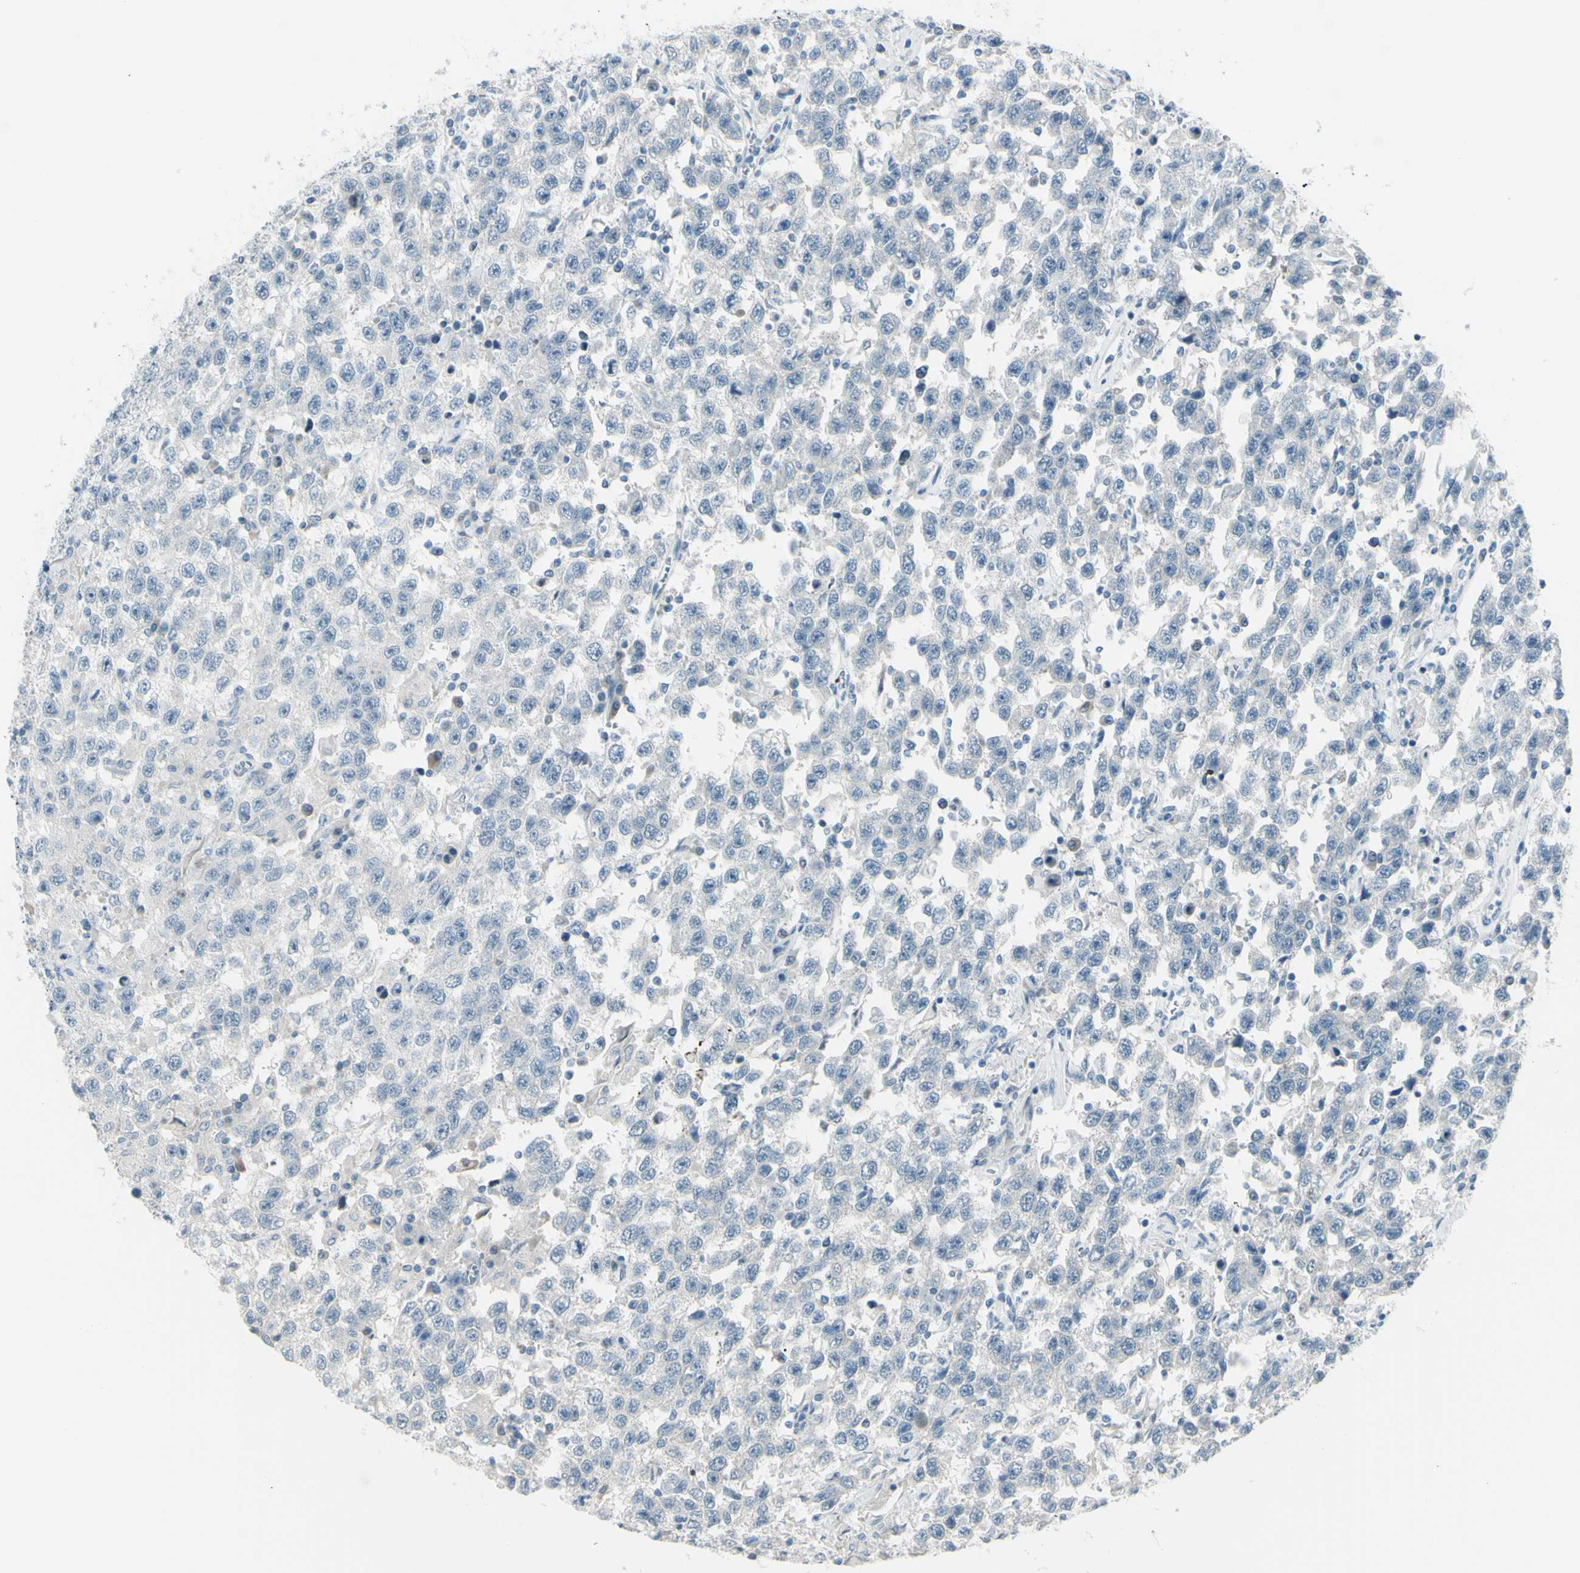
{"staining": {"intensity": "negative", "quantity": "none", "location": "none"}, "tissue": "testis cancer", "cell_type": "Tumor cells", "image_type": "cancer", "snomed": [{"axis": "morphology", "description": "Seminoma, NOS"}, {"axis": "topography", "description": "Testis"}], "caption": "Immunohistochemical staining of testis cancer exhibits no significant positivity in tumor cells.", "gene": "GPR34", "patient": {"sex": "male", "age": 41}}